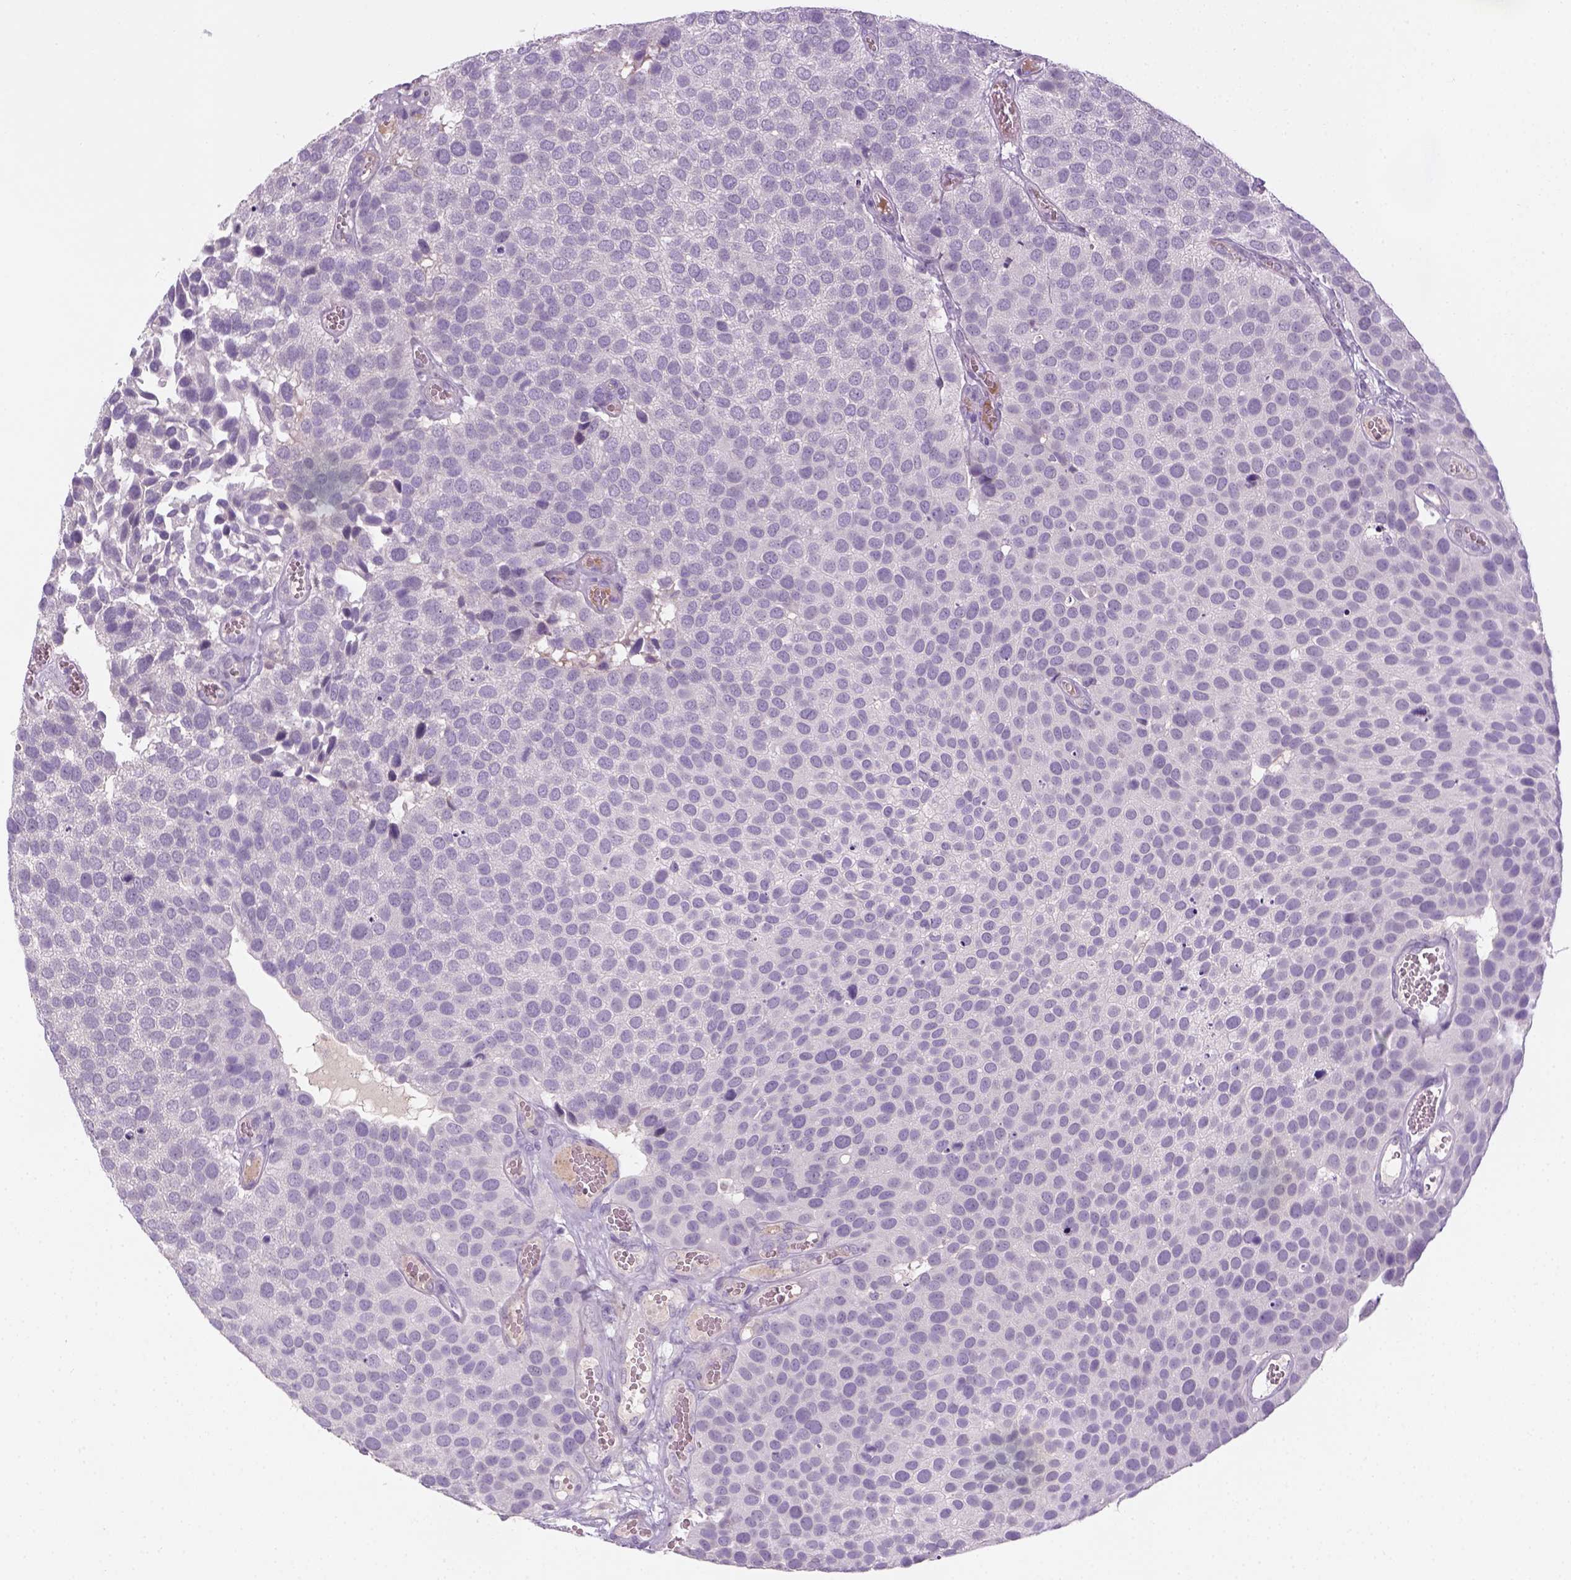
{"staining": {"intensity": "negative", "quantity": "none", "location": "none"}, "tissue": "urothelial cancer", "cell_type": "Tumor cells", "image_type": "cancer", "snomed": [{"axis": "morphology", "description": "Urothelial carcinoma, Low grade"}, {"axis": "topography", "description": "Urinary bladder"}], "caption": "Tumor cells are negative for brown protein staining in urothelial cancer.", "gene": "GFI1B", "patient": {"sex": "female", "age": 69}}